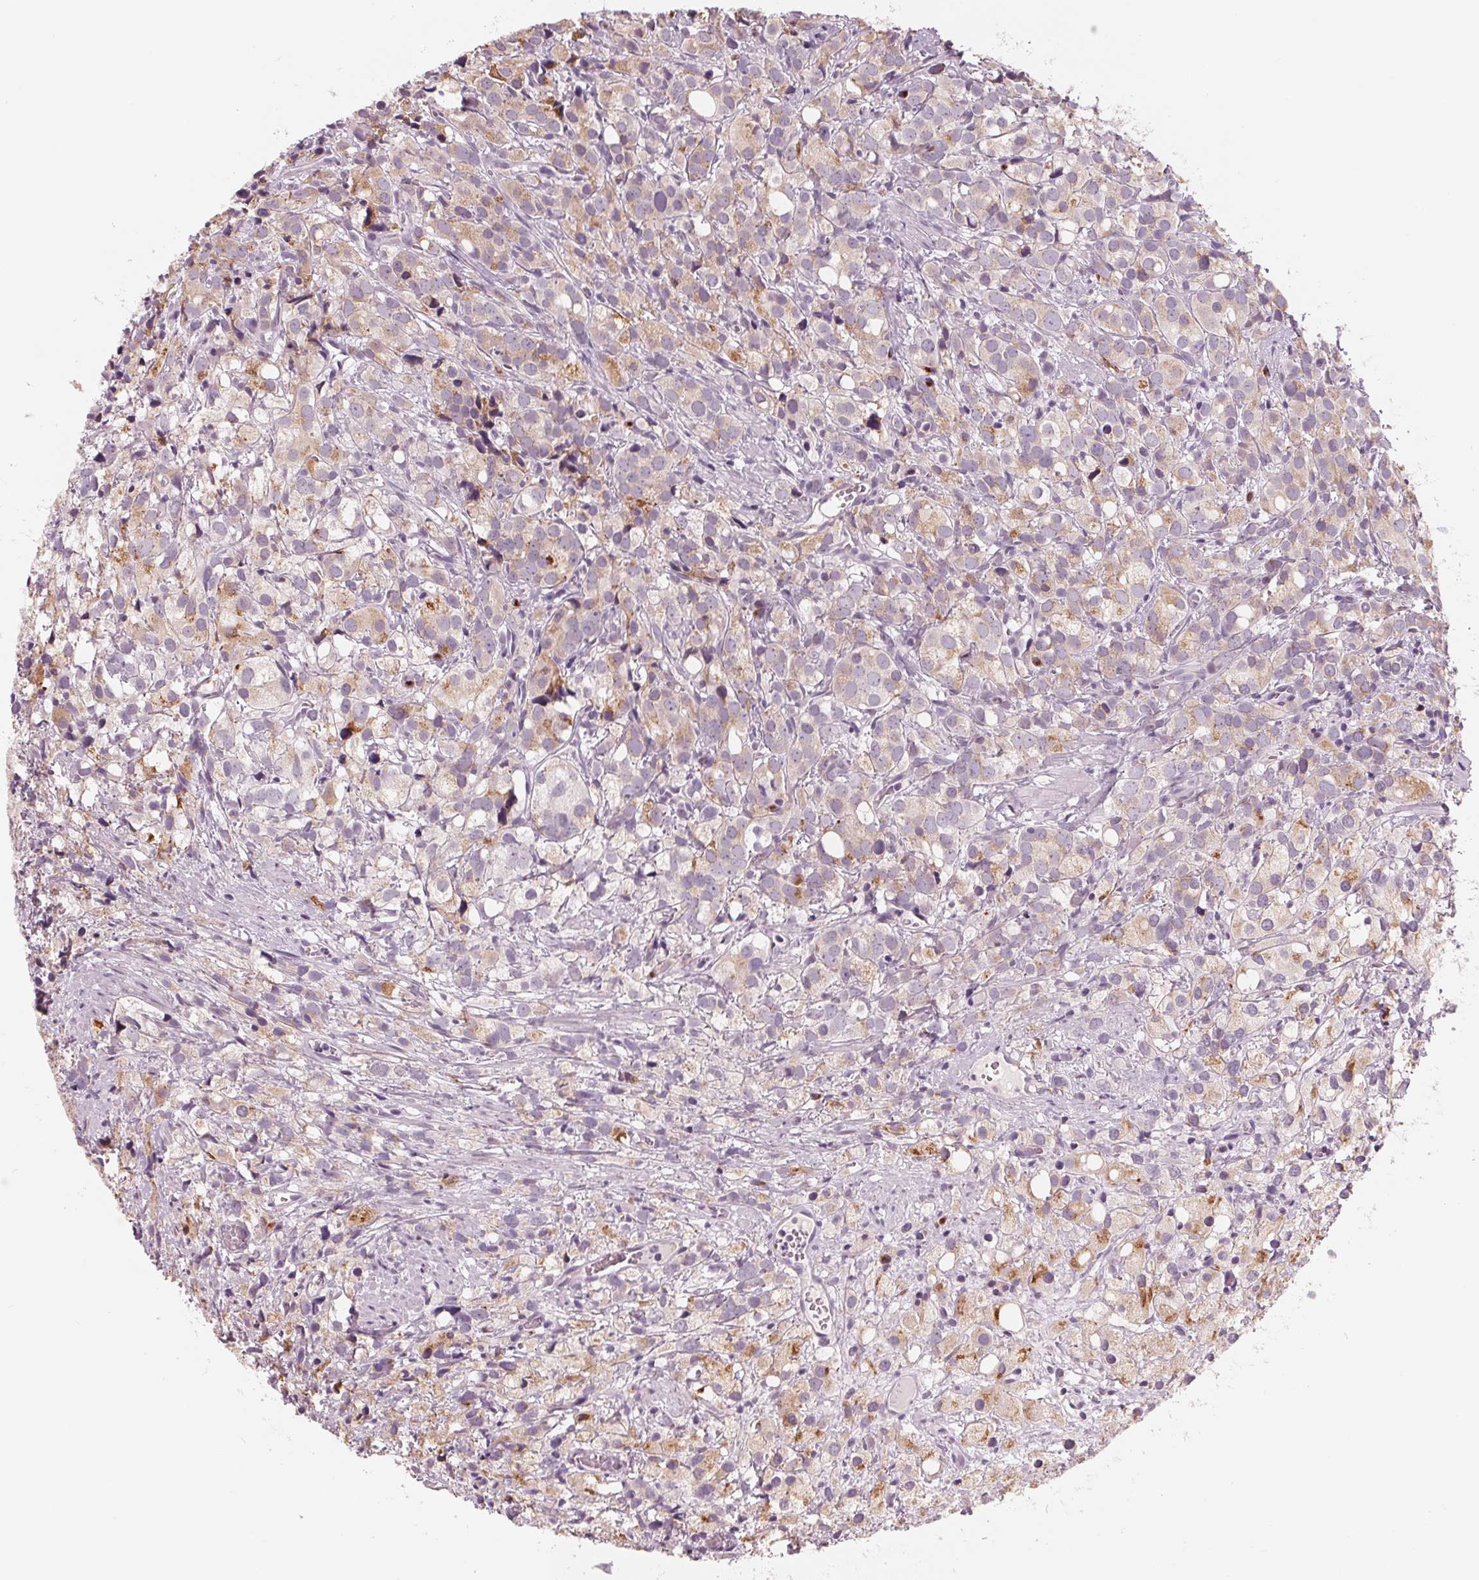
{"staining": {"intensity": "weak", "quantity": "25%-75%", "location": "cytoplasmic/membranous"}, "tissue": "prostate cancer", "cell_type": "Tumor cells", "image_type": "cancer", "snomed": [{"axis": "morphology", "description": "Adenocarcinoma, High grade"}, {"axis": "topography", "description": "Prostate"}], "caption": "High-magnification brightfield microscopy of prostate cancer (adenocarcinoma (high-grade)) stained with DAB (3,3'-diaminobenzidine) (brown) and counterstained with hematoxylin (blue). tumor cells exhibit weak cytoplasmic/membranous positivity is present in about25%-75% of cells. Immunohistochemistry stains the protein in brown and the nuclei are stained blue.", "gene": "IL9R", "patient": {"sex": "male", "age": 86}}